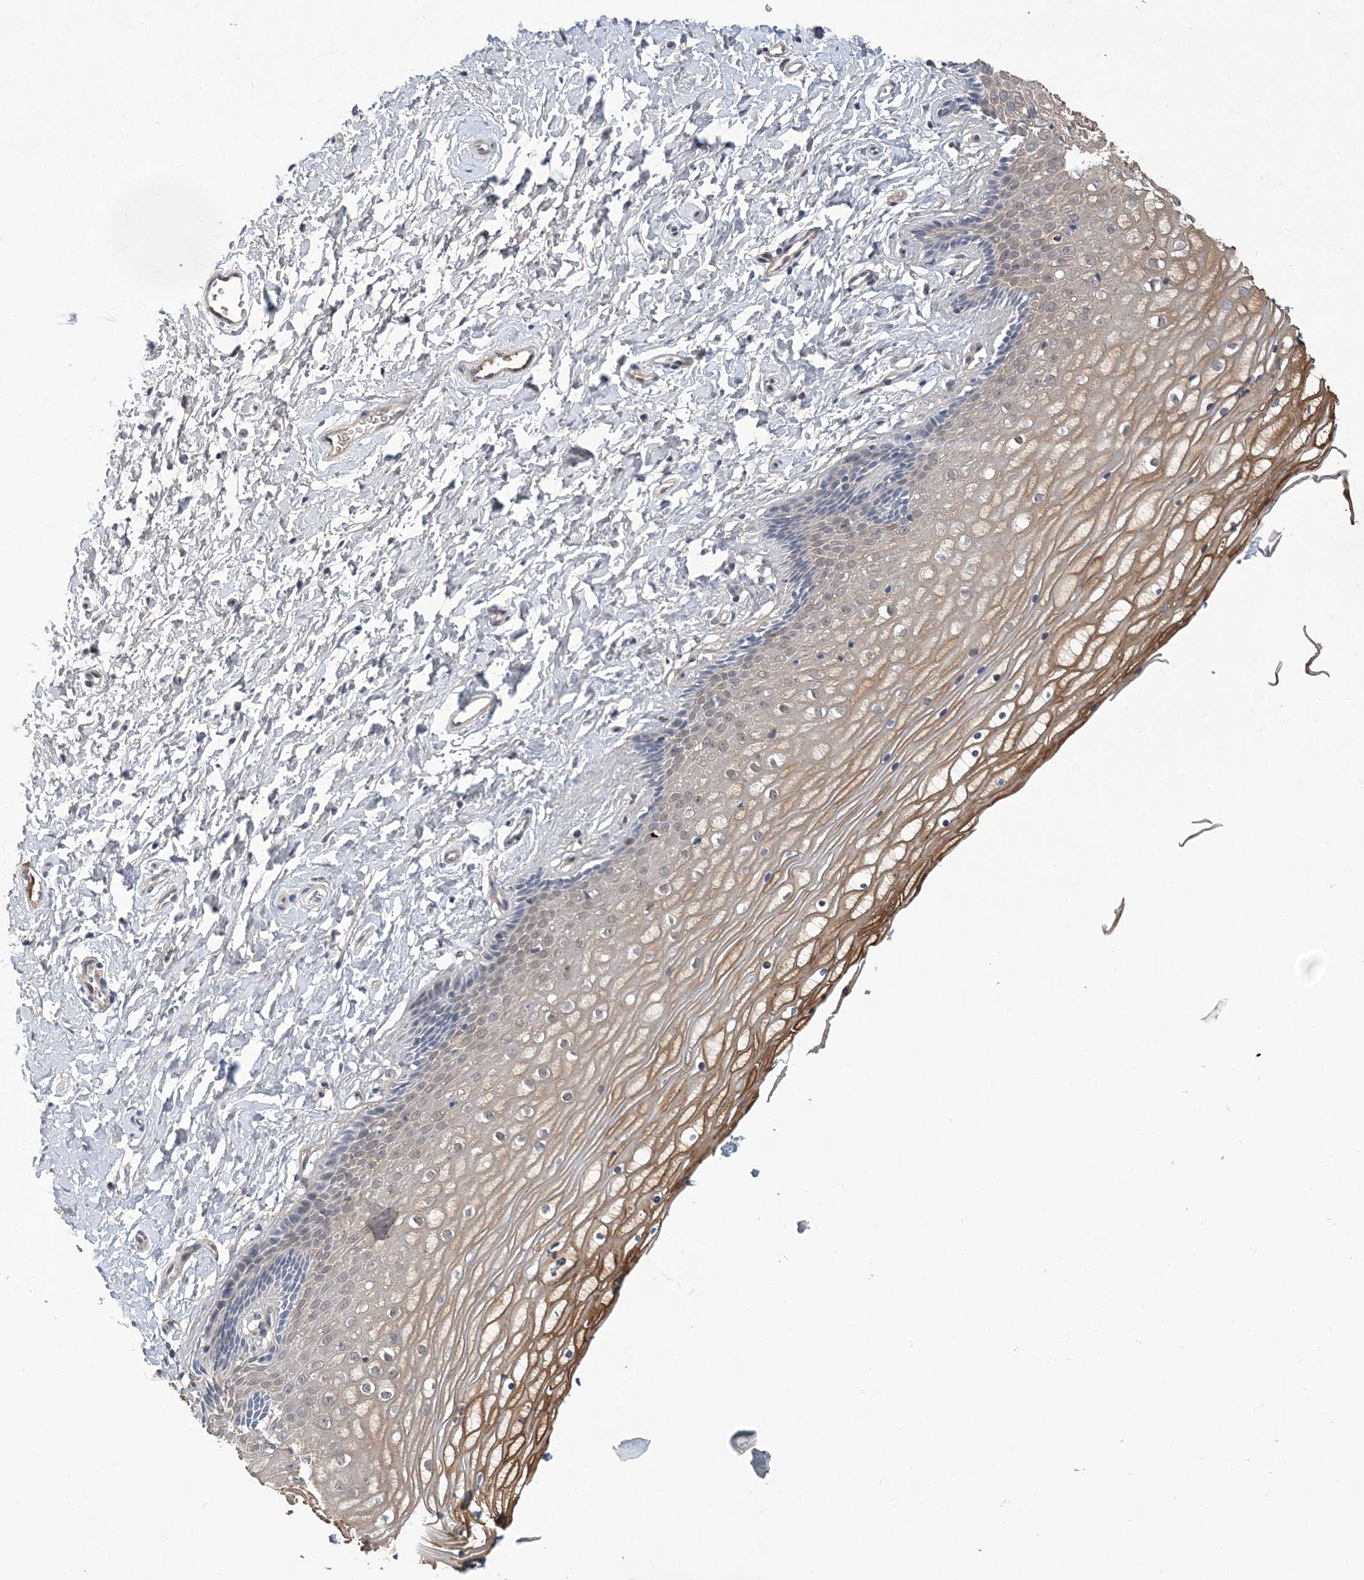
{"staining": {"intensity": "moderate", "quantity": "<25%", "location": "cytoplasmic/membranous"}, "tissue": "vagina", "cell_type": "Squamous epithelial cells", "image_type": "normal", "snomed": [{"axis": "morphology", "description": "Normal tissue, NOS"}, {"axis": "topography", "description": "Vagina"}, {"axis": "topography", "description": "Cervix"}], "caption": "Immunohistochemistry (IHC) micrograph of normal vagina: vagina stained using immunohistochemistry exhibits low levels of moderate protein expression localized specifically in the cytoplasmic/membranous of squamous epithelial cells, appearing as a cytoplasmic/membranous brown color.", "gene": "FAM217A", "patient": {"sex": "female", "age": 40}}